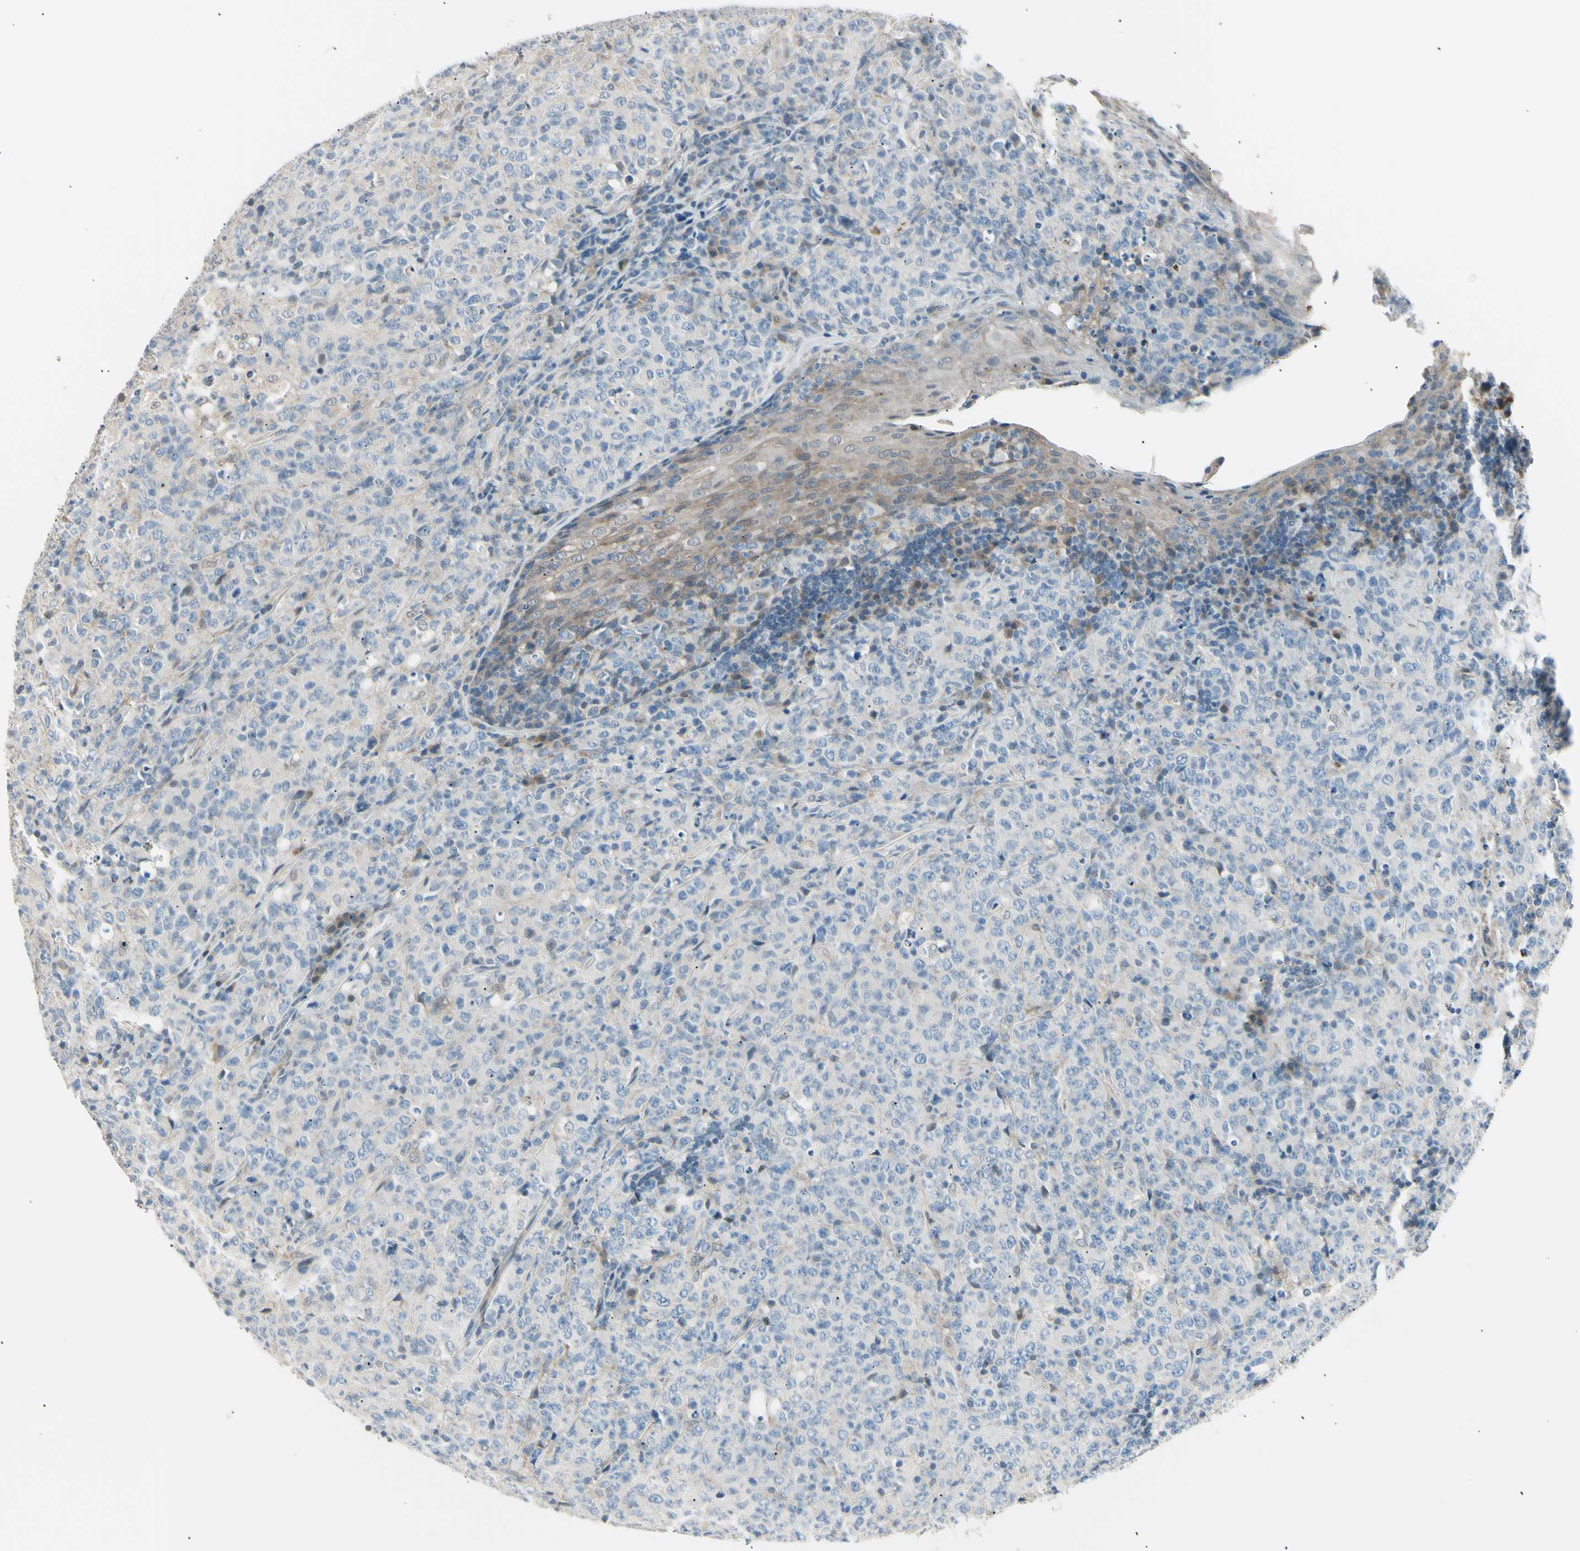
{"staining": {"intensity": "negative", "quantity": "none", "location": "none"}, "tissue": "lymphoma", "cell_type": "Tumor cells", "image_type": "cancer", "snomed": [{"axis": "morphology", "description": "Malignant lymphoma, non-Hodgkin's type, High grade"}, {"axis": "topography", "description": "Tonsil"}], "caption": "DAB immunohistochemical staining of lymphoma exhibits no significant expression in tumor cells. (Stains: DAB (3,3'-diaminobenzidine) IHC with hematoxylin counter stain, Microscopy: brightfield microscopy at high magnification).", "gene": "LHPP", "patient": {"sex": "female", "age": 36}}